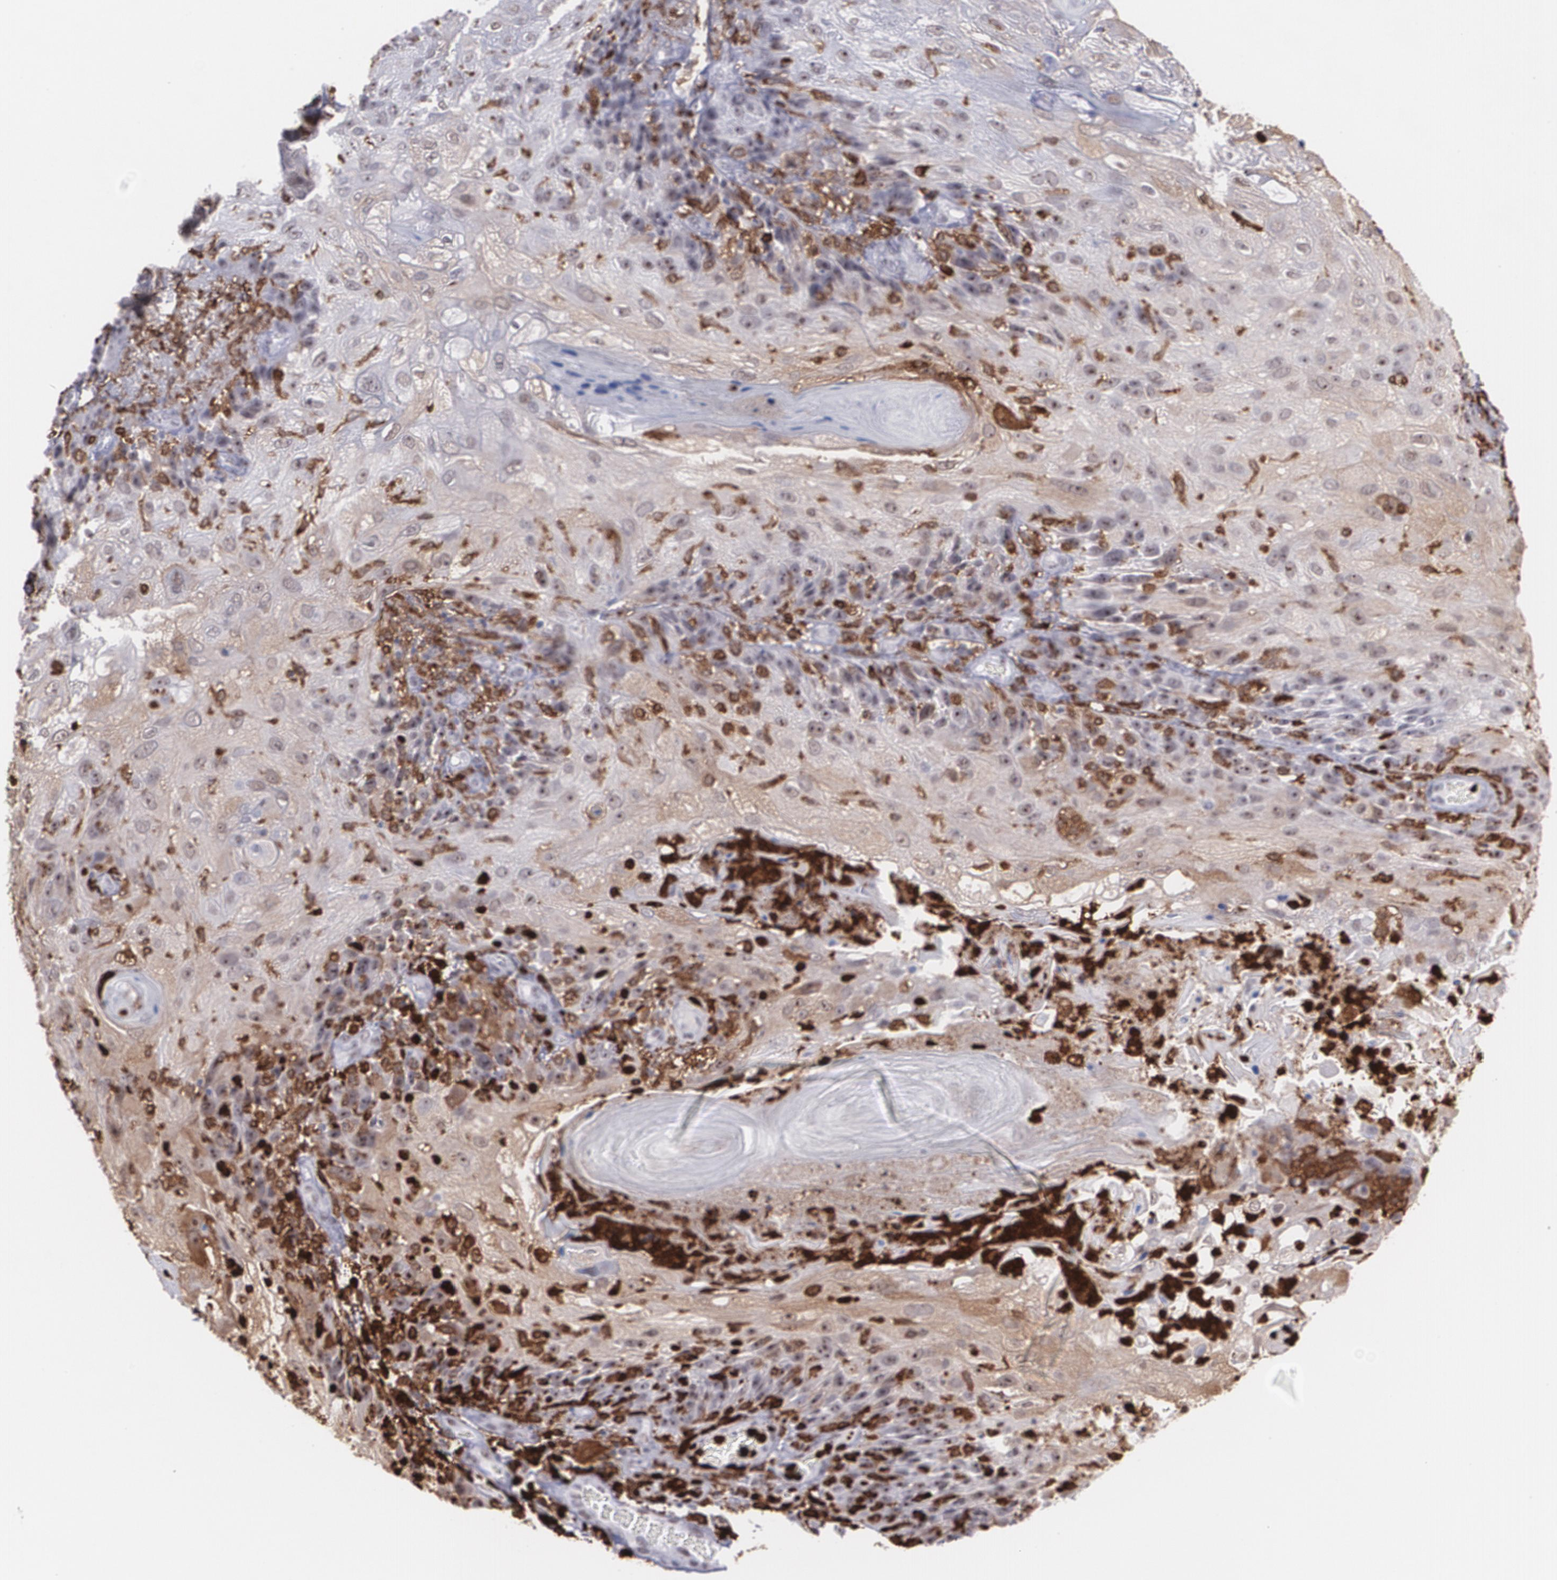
{"staining": {"intensity": "negative", "quantity": "none", "location": "none"}, "tissue": "skin cancer", "cell_type": "Tumor cells", "image_type": "cancer", "snomed": [{"axis": "morphology", "description": "Normal tissue, NOS"}, {"axis": "morphology", "description": "Squamous cell carcinoma, NOS"}, {"axis": "topography", "description": "Skin"}], "caption": "Human skin cancer stained for a protein using IHC displays no staining in tumor cells.", "gene": "NCF2", "patient": {"sex": "female", "age": 83}}